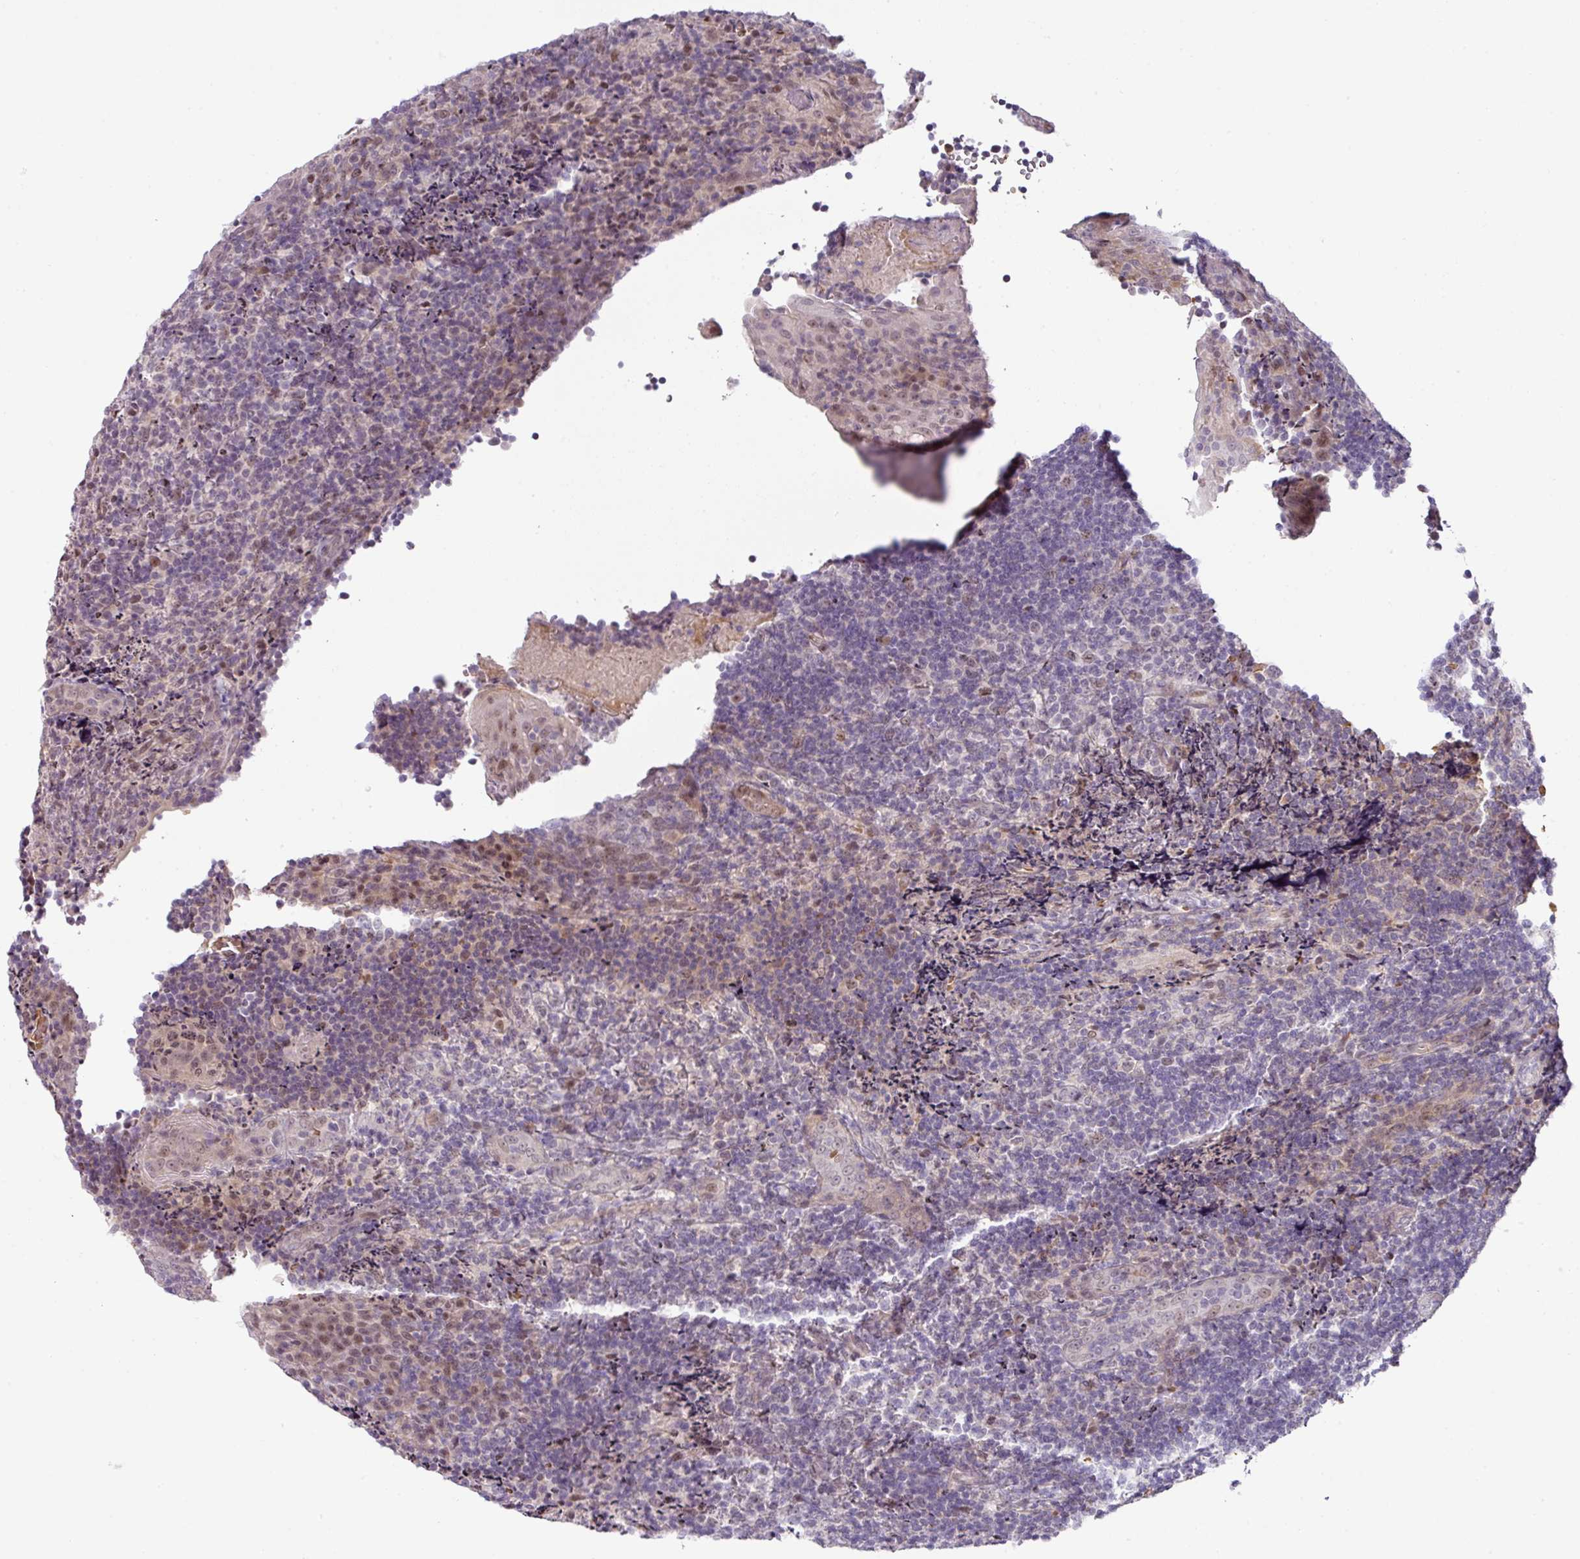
{"staining": {"intensity": "moderate", "quantity": "25%-75%", "location": "nuclear"}, "tissue": "tonsil", "cell_type": "Germinal center cells", "image_type": "normal", "snomed": [{"axis": "morphology", "description": "Normal tissue, NOS"}, {"axis": "topography", "description": "Tonsil"}], "caption": "Germinal center cells show moderate nuclear positivity in approximately 25%-75% of cells in normal tonsil. Immunohistochemistry stains the protein in brown and the nuclei are stained blue.", "gene": "PARP2", "patient": {"sex": "male", "age": 17}}